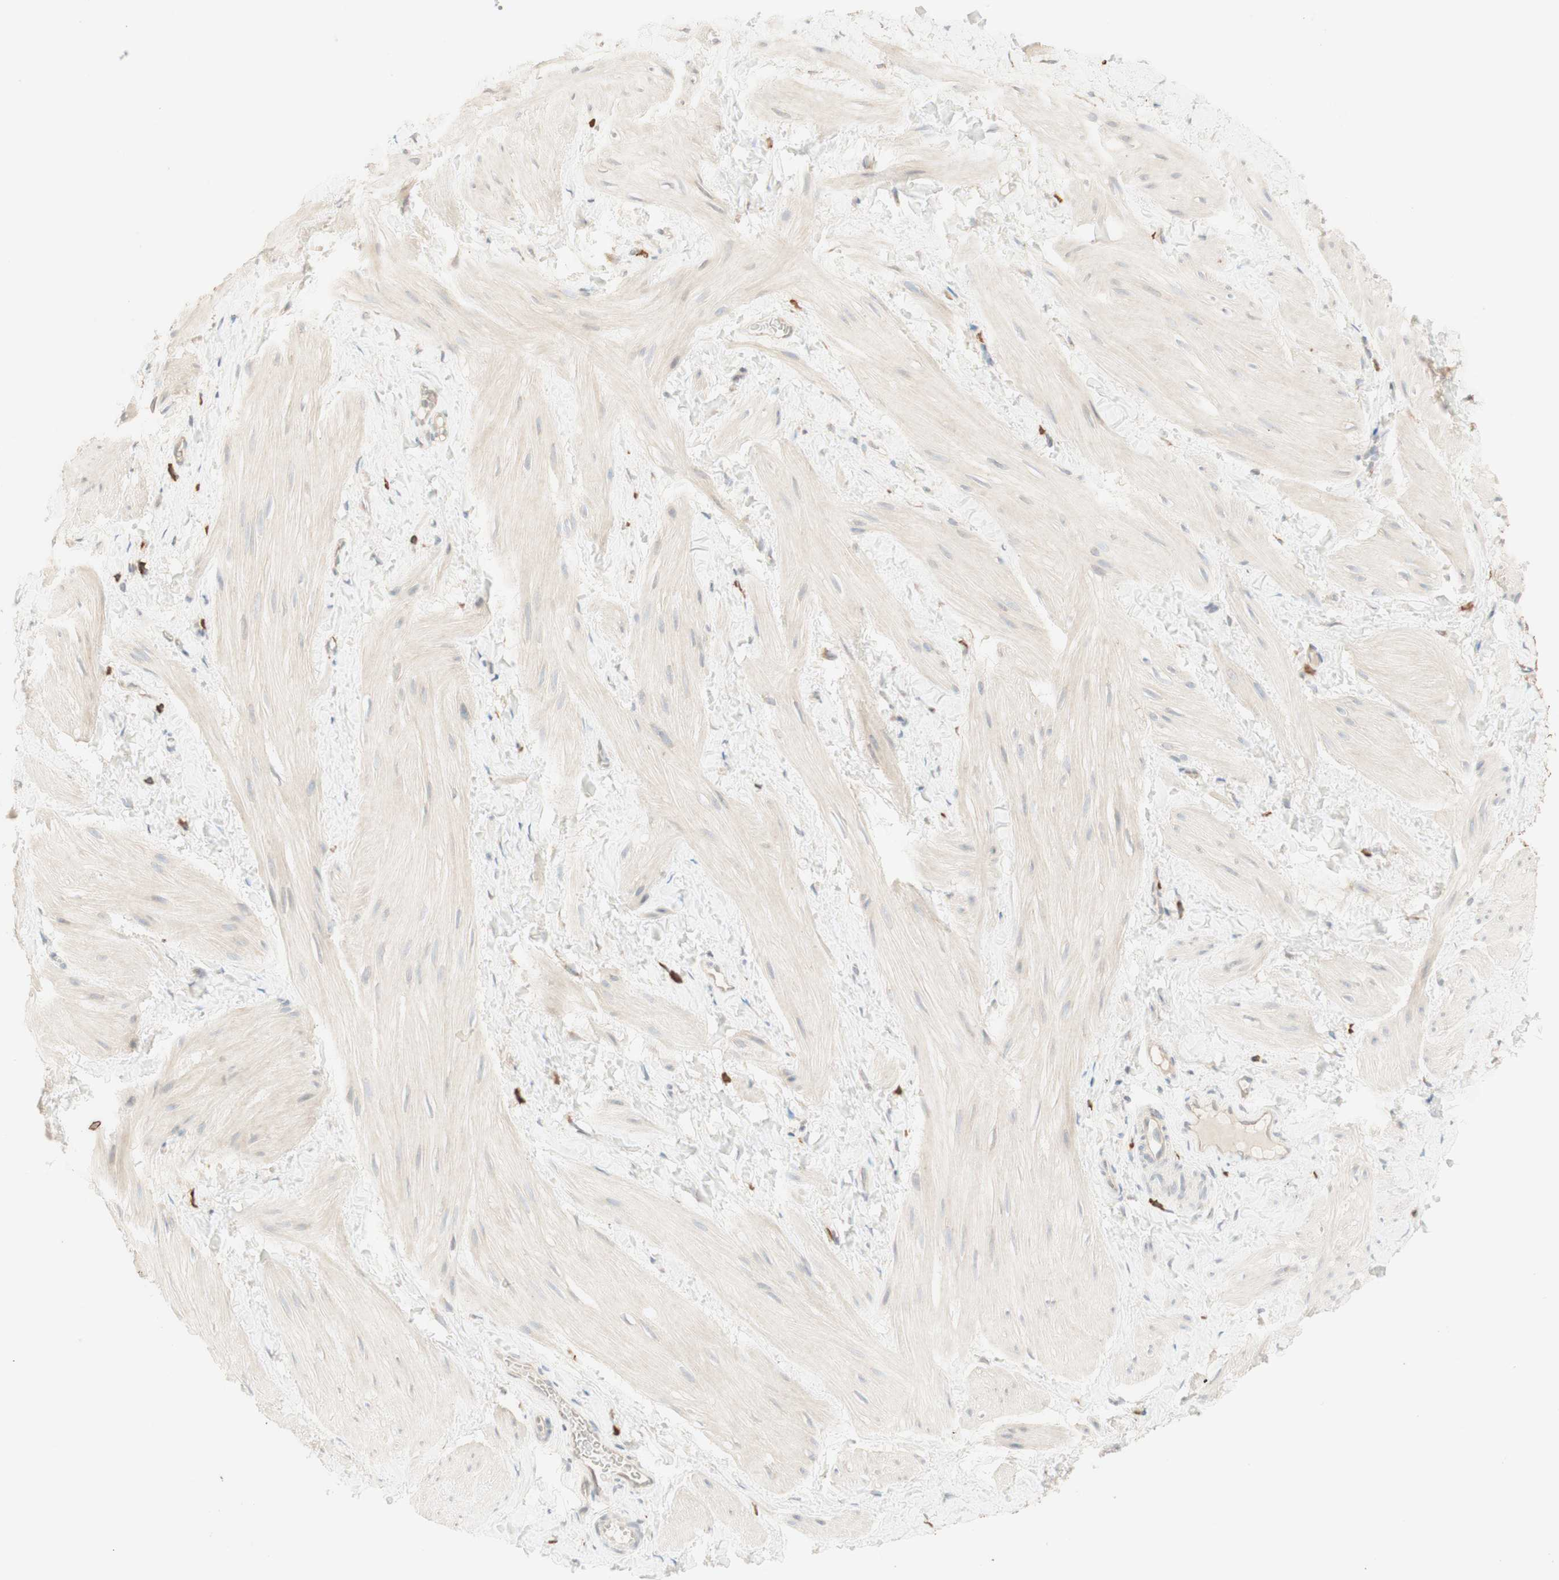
{"staining": {"intensity": "weak", "quantity": "<25%", "location": "cytoplasmic/membranous"}, "tissue": "smooth muscle", "cell_type": "Smooth muscle cells", "image_type": "normal", "snomed": [{"axis": "morphology", "description": "Normal tissue, NOS"}, {"axis": "topography", "description": "Smooth muscle"}], "caption": "Immunohistochemical staining of unremarkable smooth muscle displays no significant staining in smooth muscle cells.", "gene": "CLCN2", "patient": {"sex": "male", "age": 16}}